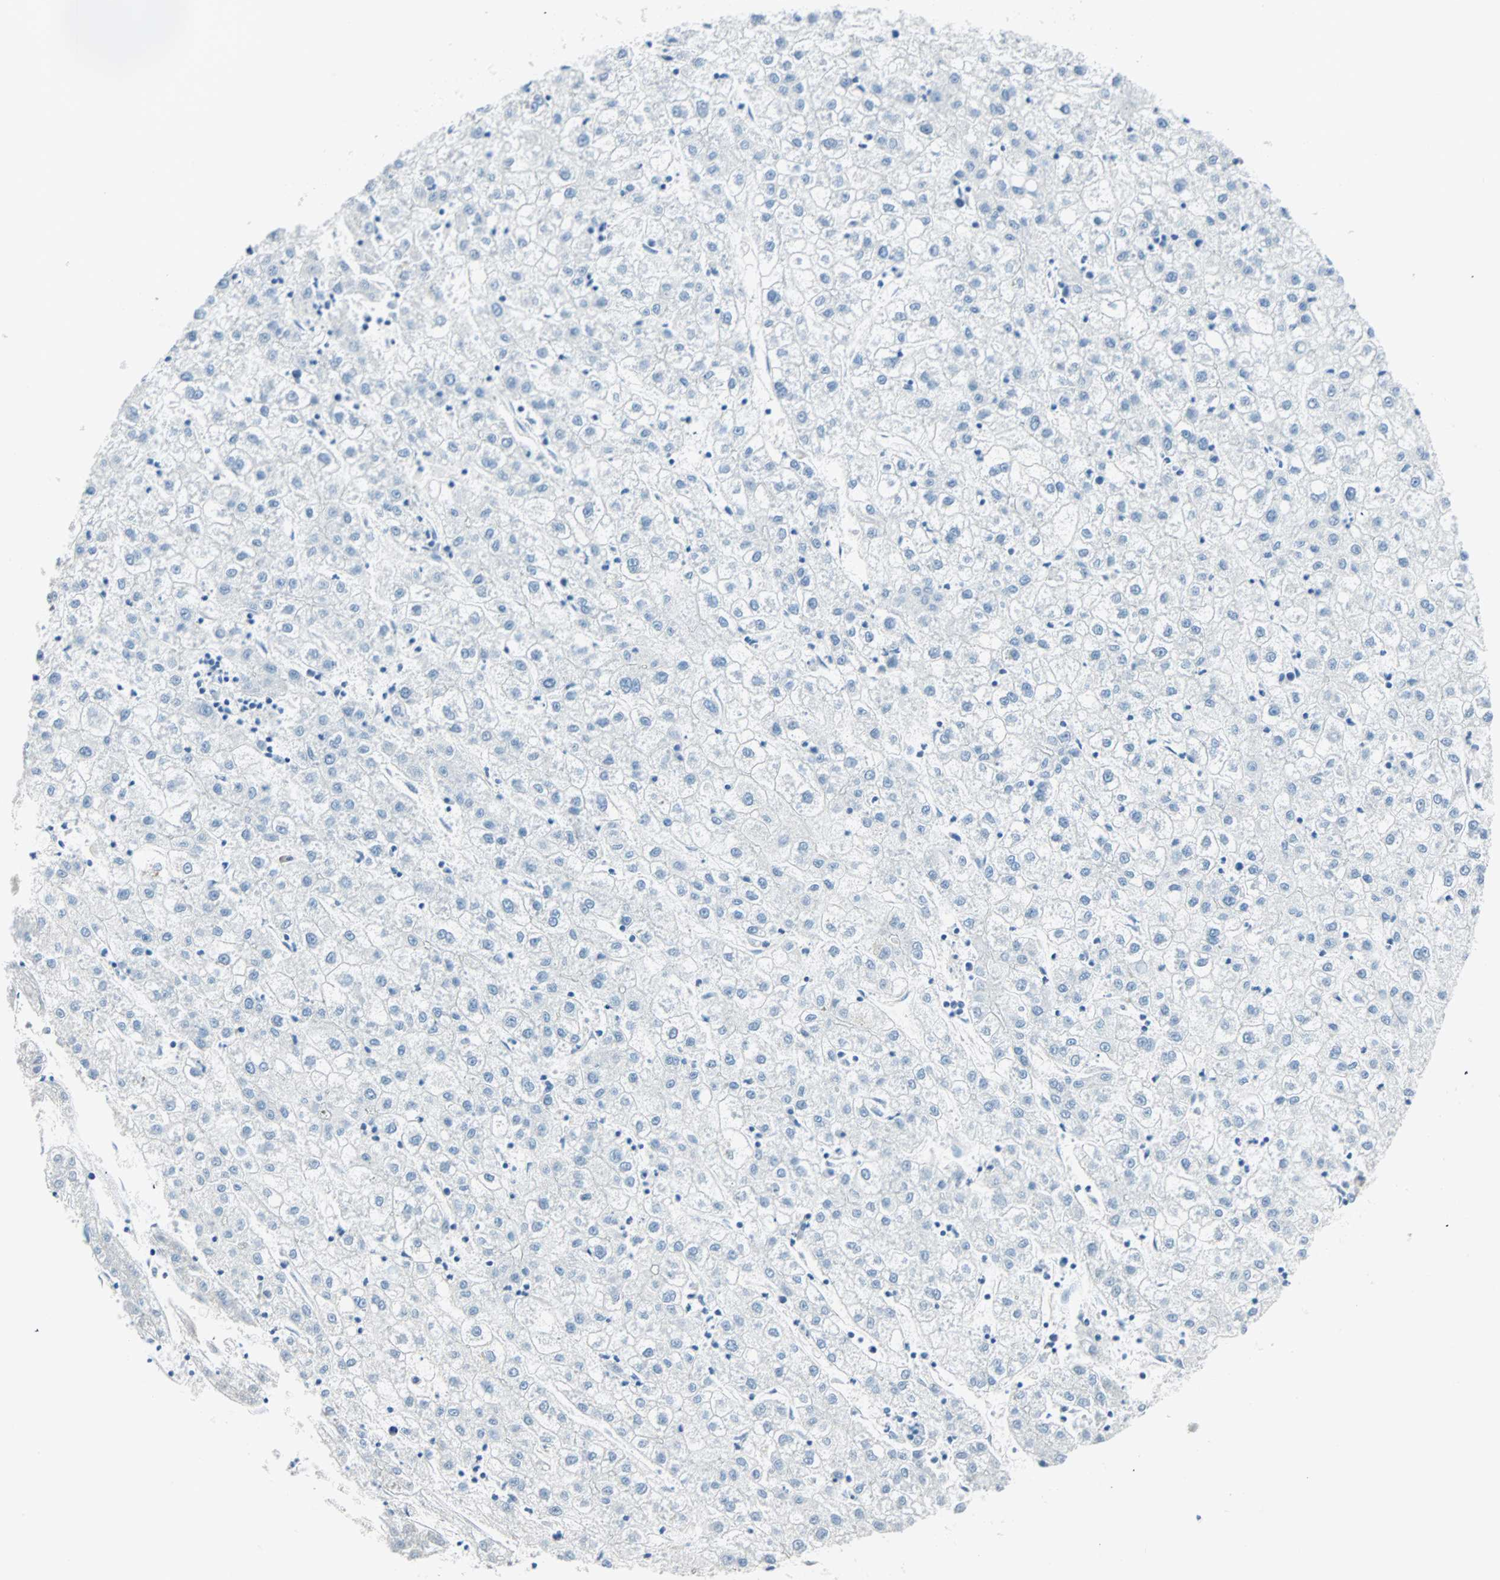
{"staining": {"intensity": "negative", "quantity": "none", "location": "none"}, "tissue": "liver cancer", "cell_type": "Tumor cells", "image_type": "cancer", "snomed": [{"axis": "morphology", "description": "Carcinoma, Hepatocellular, NOS"}, {"axis": "topography", "description": "Liver"}], "caption": "An image of liver hepatocellular carcinoma stained for a protein demonstrates no brown staining in tumor cells.", "gene": "ATF6", "patient": {"sex": "male", "age": 72}}